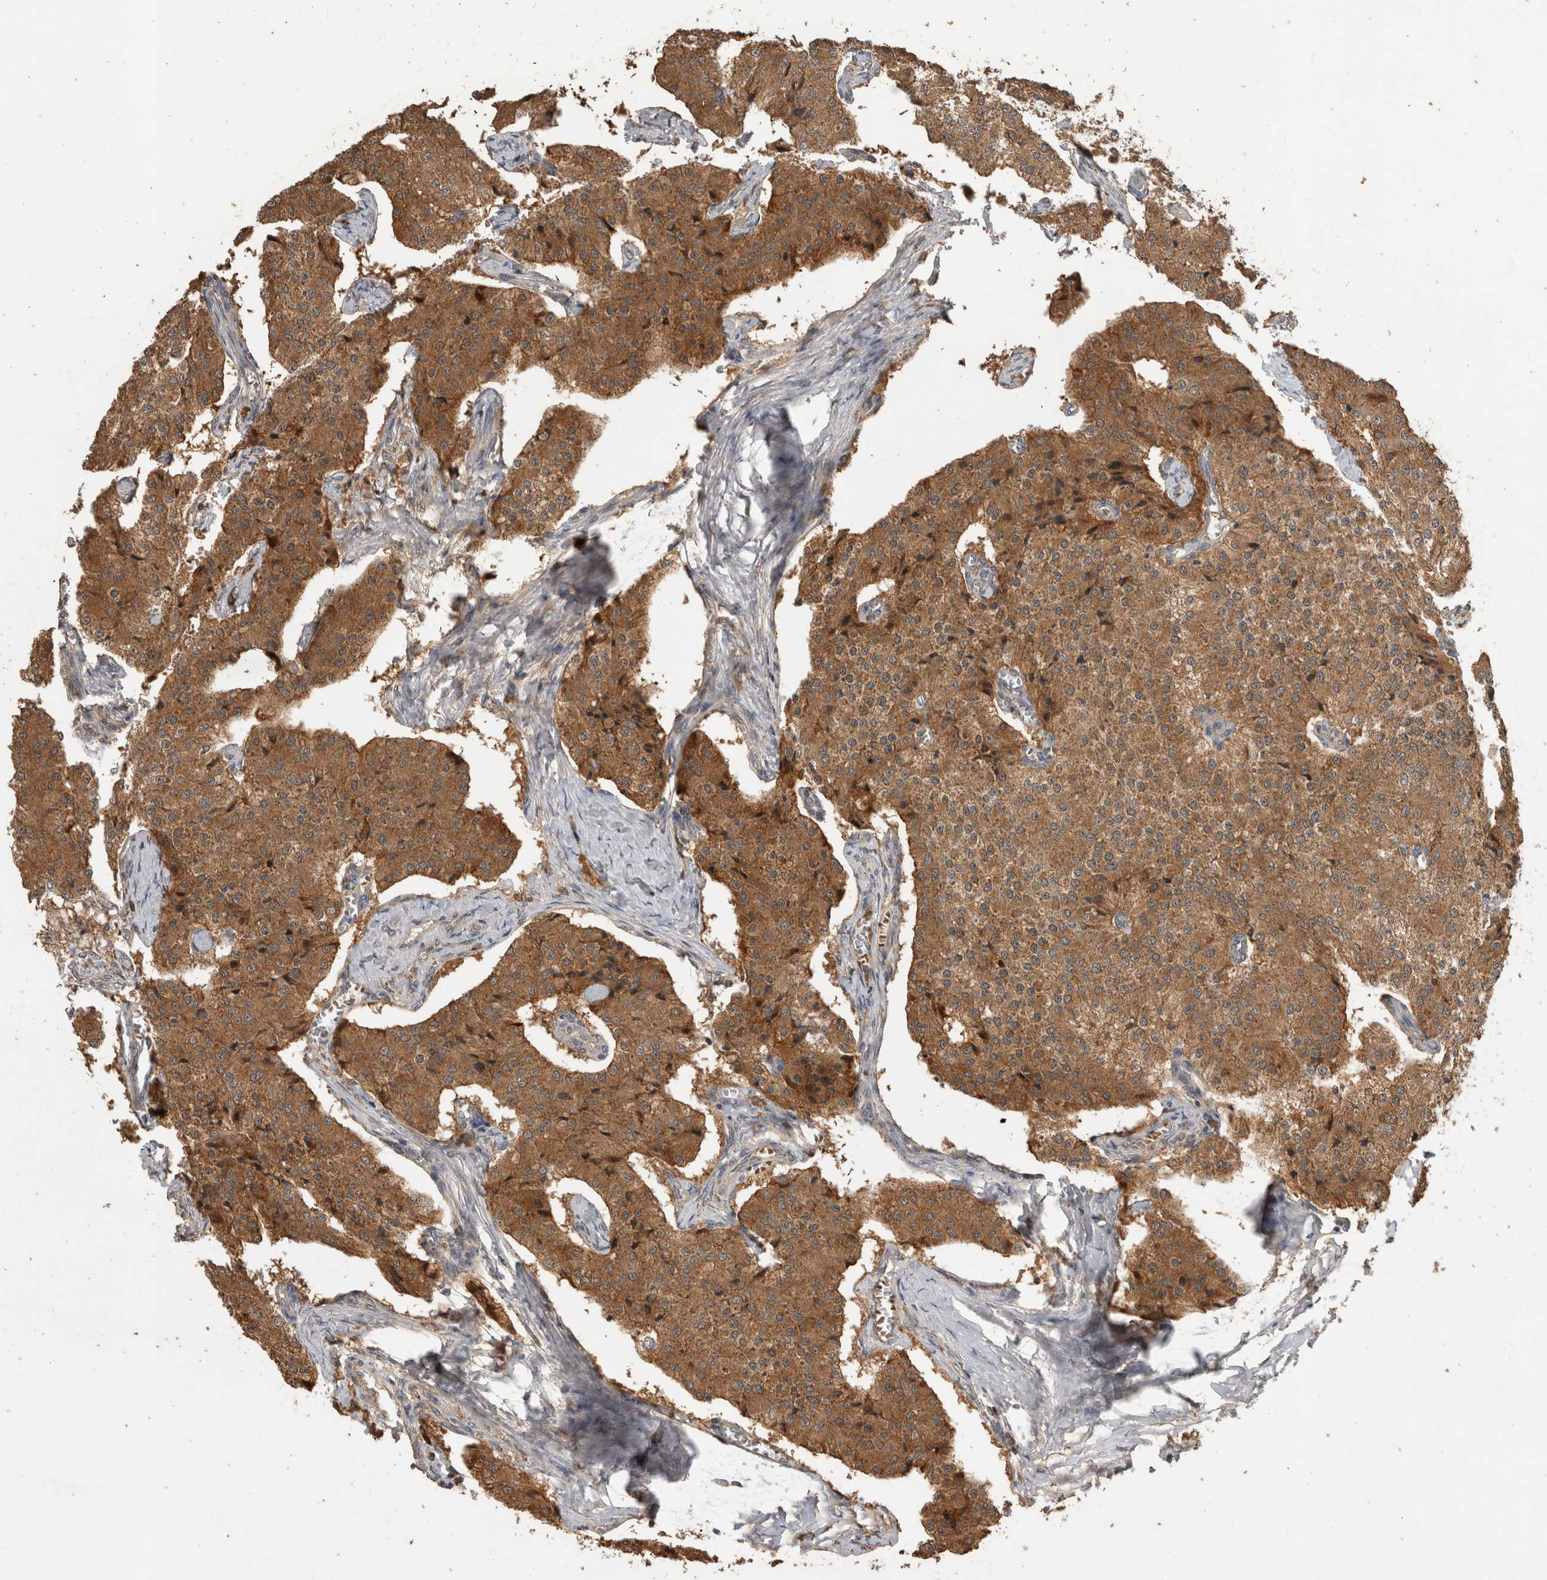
{"staining": {"intensity": "moderate", "quantity": ">75%", "location": "cytoplasmic/membranous"}, "tissue": "carcinoid", "cell_type": "Tumor cells", "image_type": "cancer", "snomed": [{"axis": "morphology", "description": "Carcinoid, malignant, NOS"}, {"axis": "topography", "description": "Colon"}], "caption": "DAB (3,3'-diaminobenzidine) immunohistochemical staining of malignant carcinoid shows moderate cytoplasmic/membranous protein expression in about >75% of tumor cells. (Stains: DAB in brown, nuclei in blue, Microscopy: brightfield microscopy at high magnification).", "gene": "TBCE", "patient": {"sex": "female", "age": 52}}